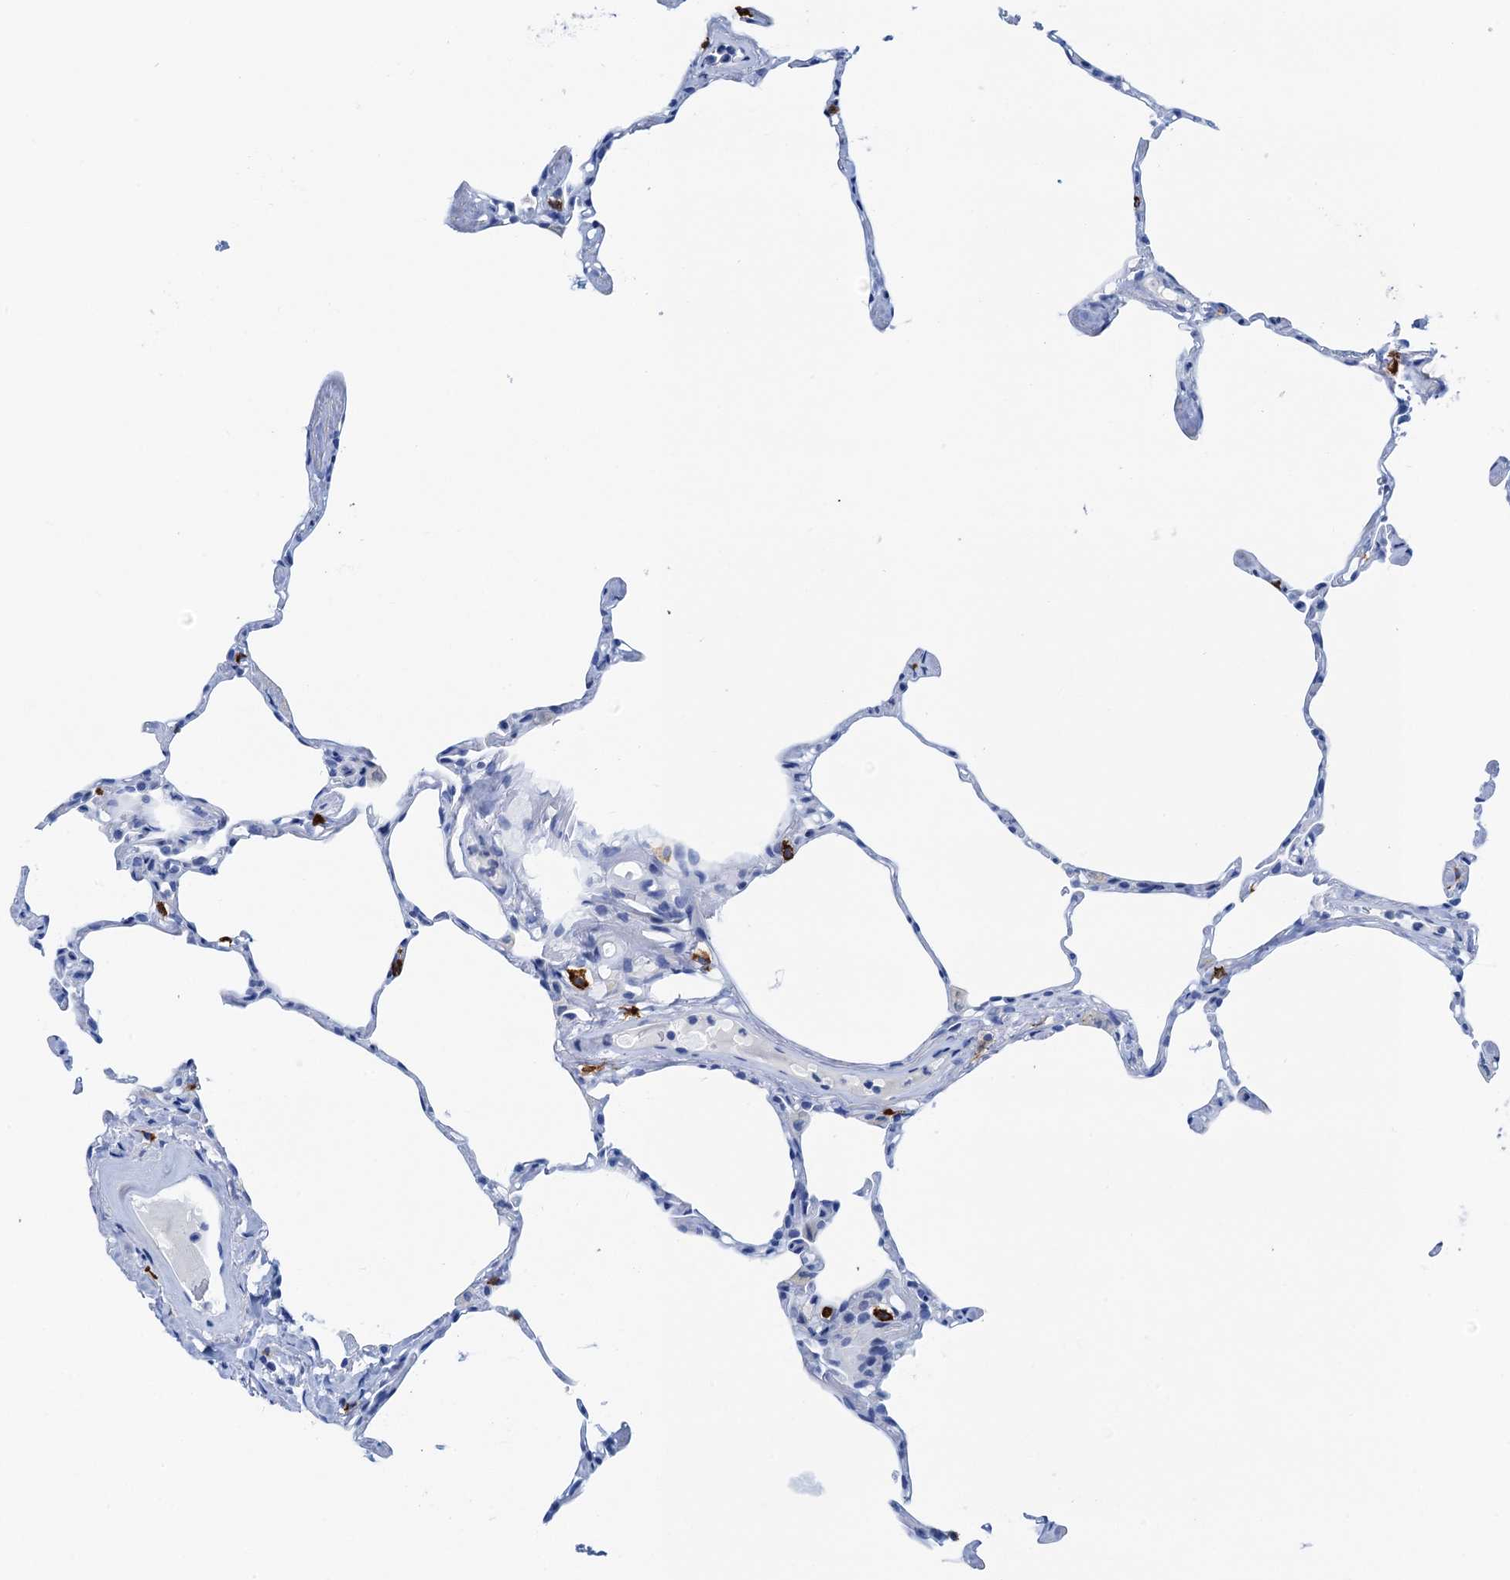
{"staining": {"intensity": "negative", "quantity": "none", "location": "none"}, "tissue": "lung", "cell_type": "Alveolar cells", "image_type": "normal", "snomed": [{"axis": "morphology", "description": "Normal tissue, NOS"}, {"axis": "topography", "description": "Lung"}], "caption": "The micrograph demonstrates no significant expression in alveolar cells of lung. (DAB IHC, high magnification).", "gene": "NLRP10", "patient": {"sex": "male", "age": 65}}